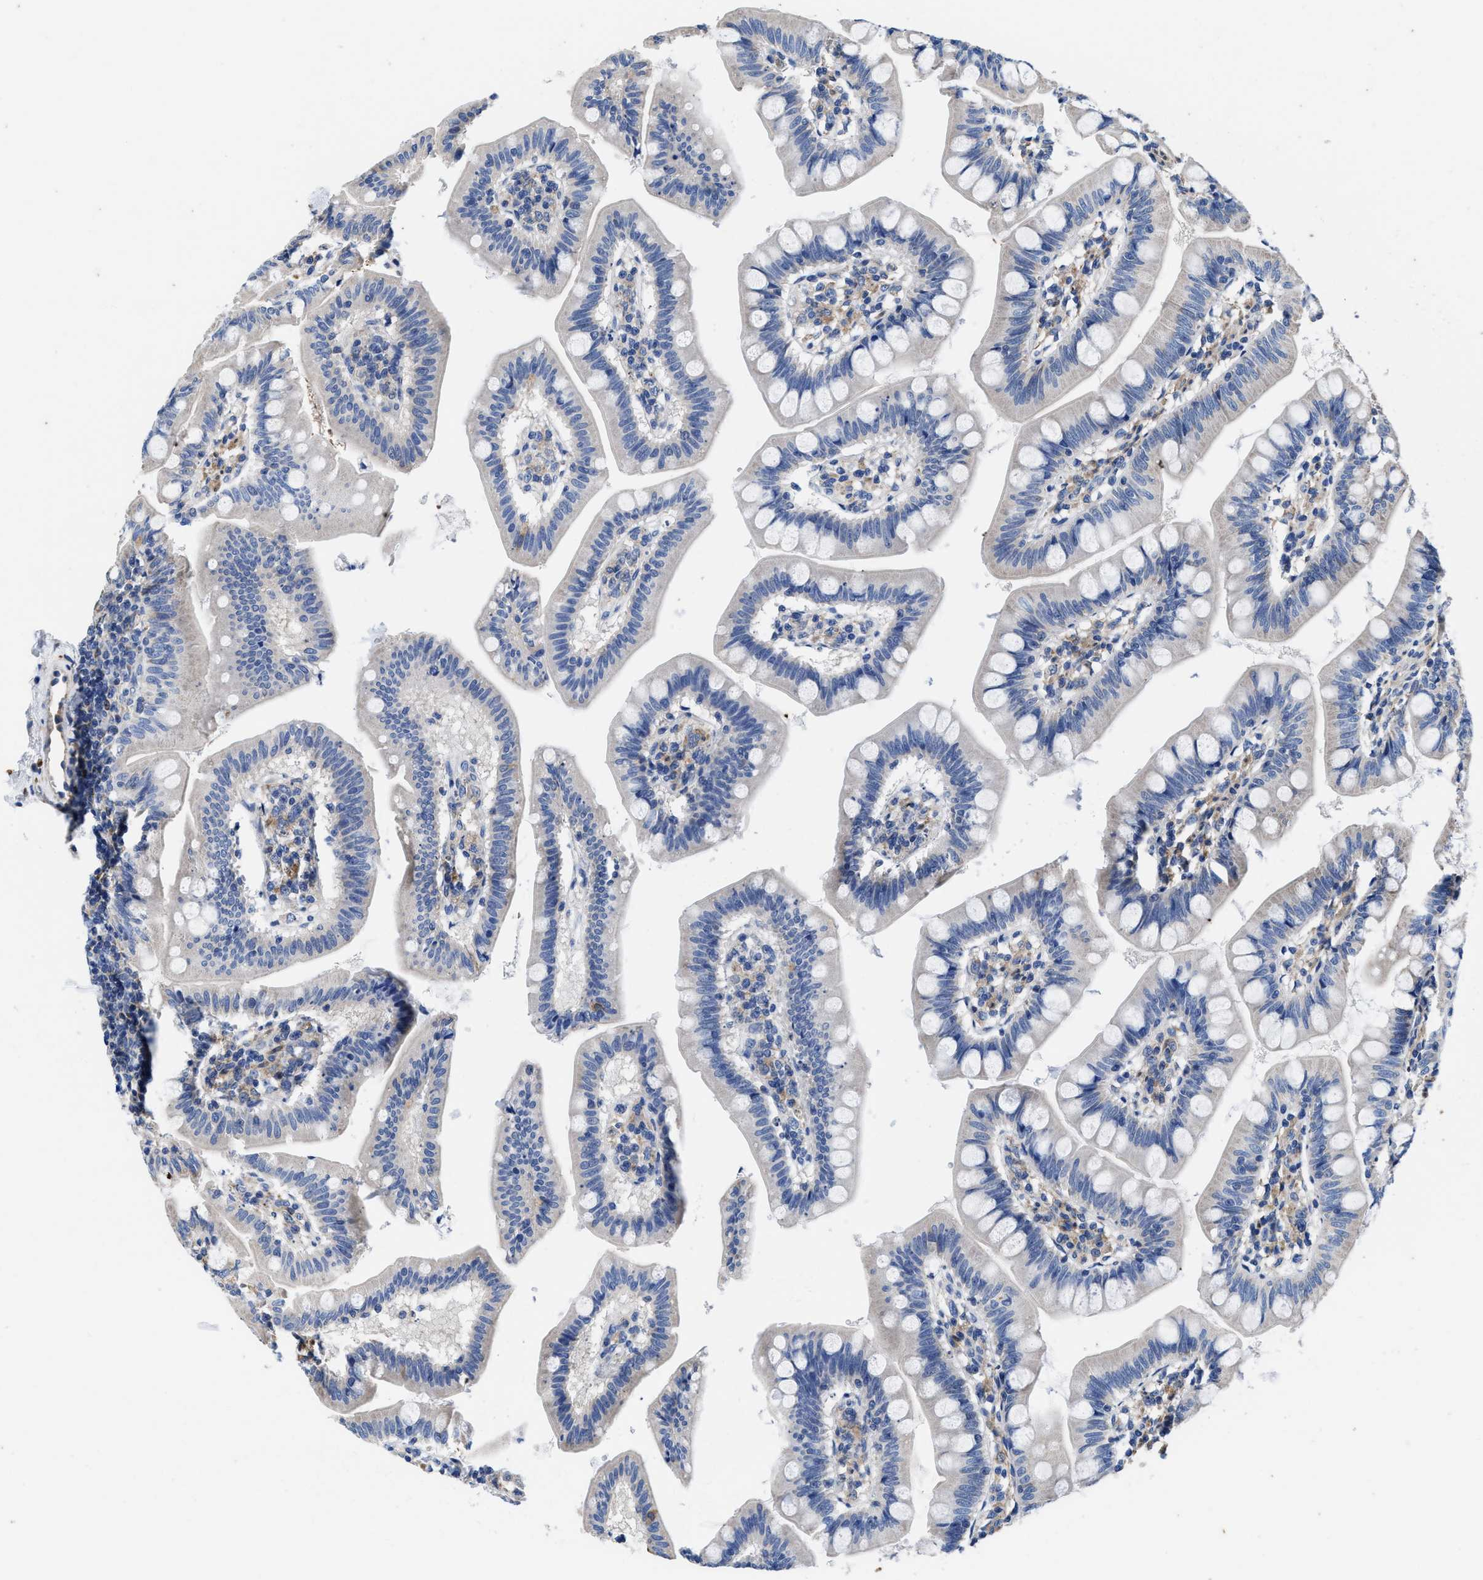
{"staining": {"intensity": "moderate", "quantity": "25%-75%", "location": "cytoplasmic/membranous"}, "tissue": "small intestine", "cell_type": "Glandular cells", "image_type": "normal", "snomed": [{"axis": "morphology", "description": "Normal tissue, NOS"}, {"axis": "topography", "description": "Small intestine"}], "caption": "High-power microscopy captured an immunohistochemistry (IHC) histopathology image of normal small intestine, revealing moderate cytoplasmic/membranous positivity in approximately 25%-75% of glandular cells. The staining is performed using DAB (3,3'-diaminobenzidine) brown chromogen to label protein expression. The nuclei are counter-stained blue using hematoxylin.", "gene": "TMEM30A", "patient": {"sex": "male", "age": 7}}